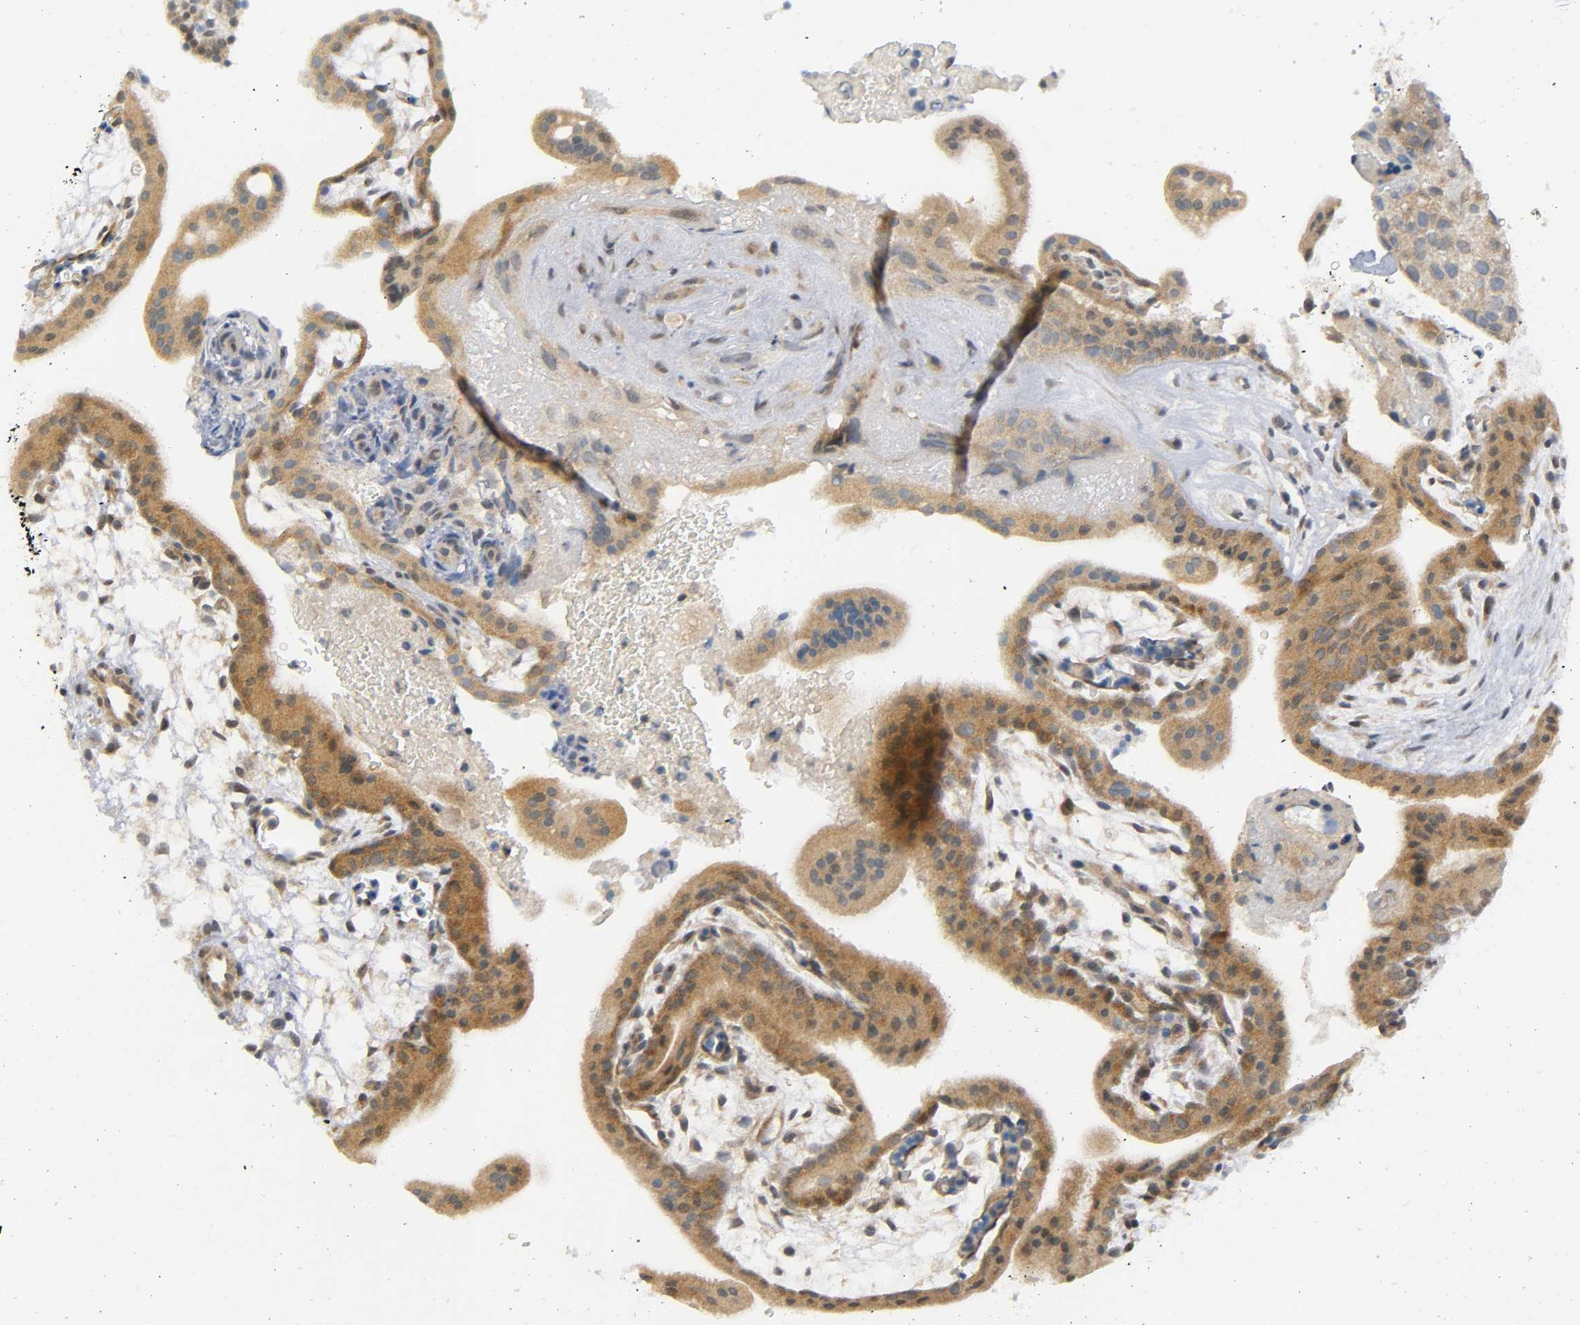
{"staining": {"intensity": "moderate", "quantity": ">75%", "location": "cytoplasmic/membranous"}, "tissue": "placenta", "cell_type": "Trophoblastic cells", "image_type": "normal", "snomed": [{"axis": "morphology", "description": "Normal tissue, NOS"}, {"axis": "topography", "description": "Placenta"}], "caption": "This is a histology image of immunohistochemistry staining of normal placenta, which shows moderate staining in the cytoplasmic/membranous of trophoblastic cells.", "gene": "MAPK8", "patient": {"sex": "female", "age": 19}}